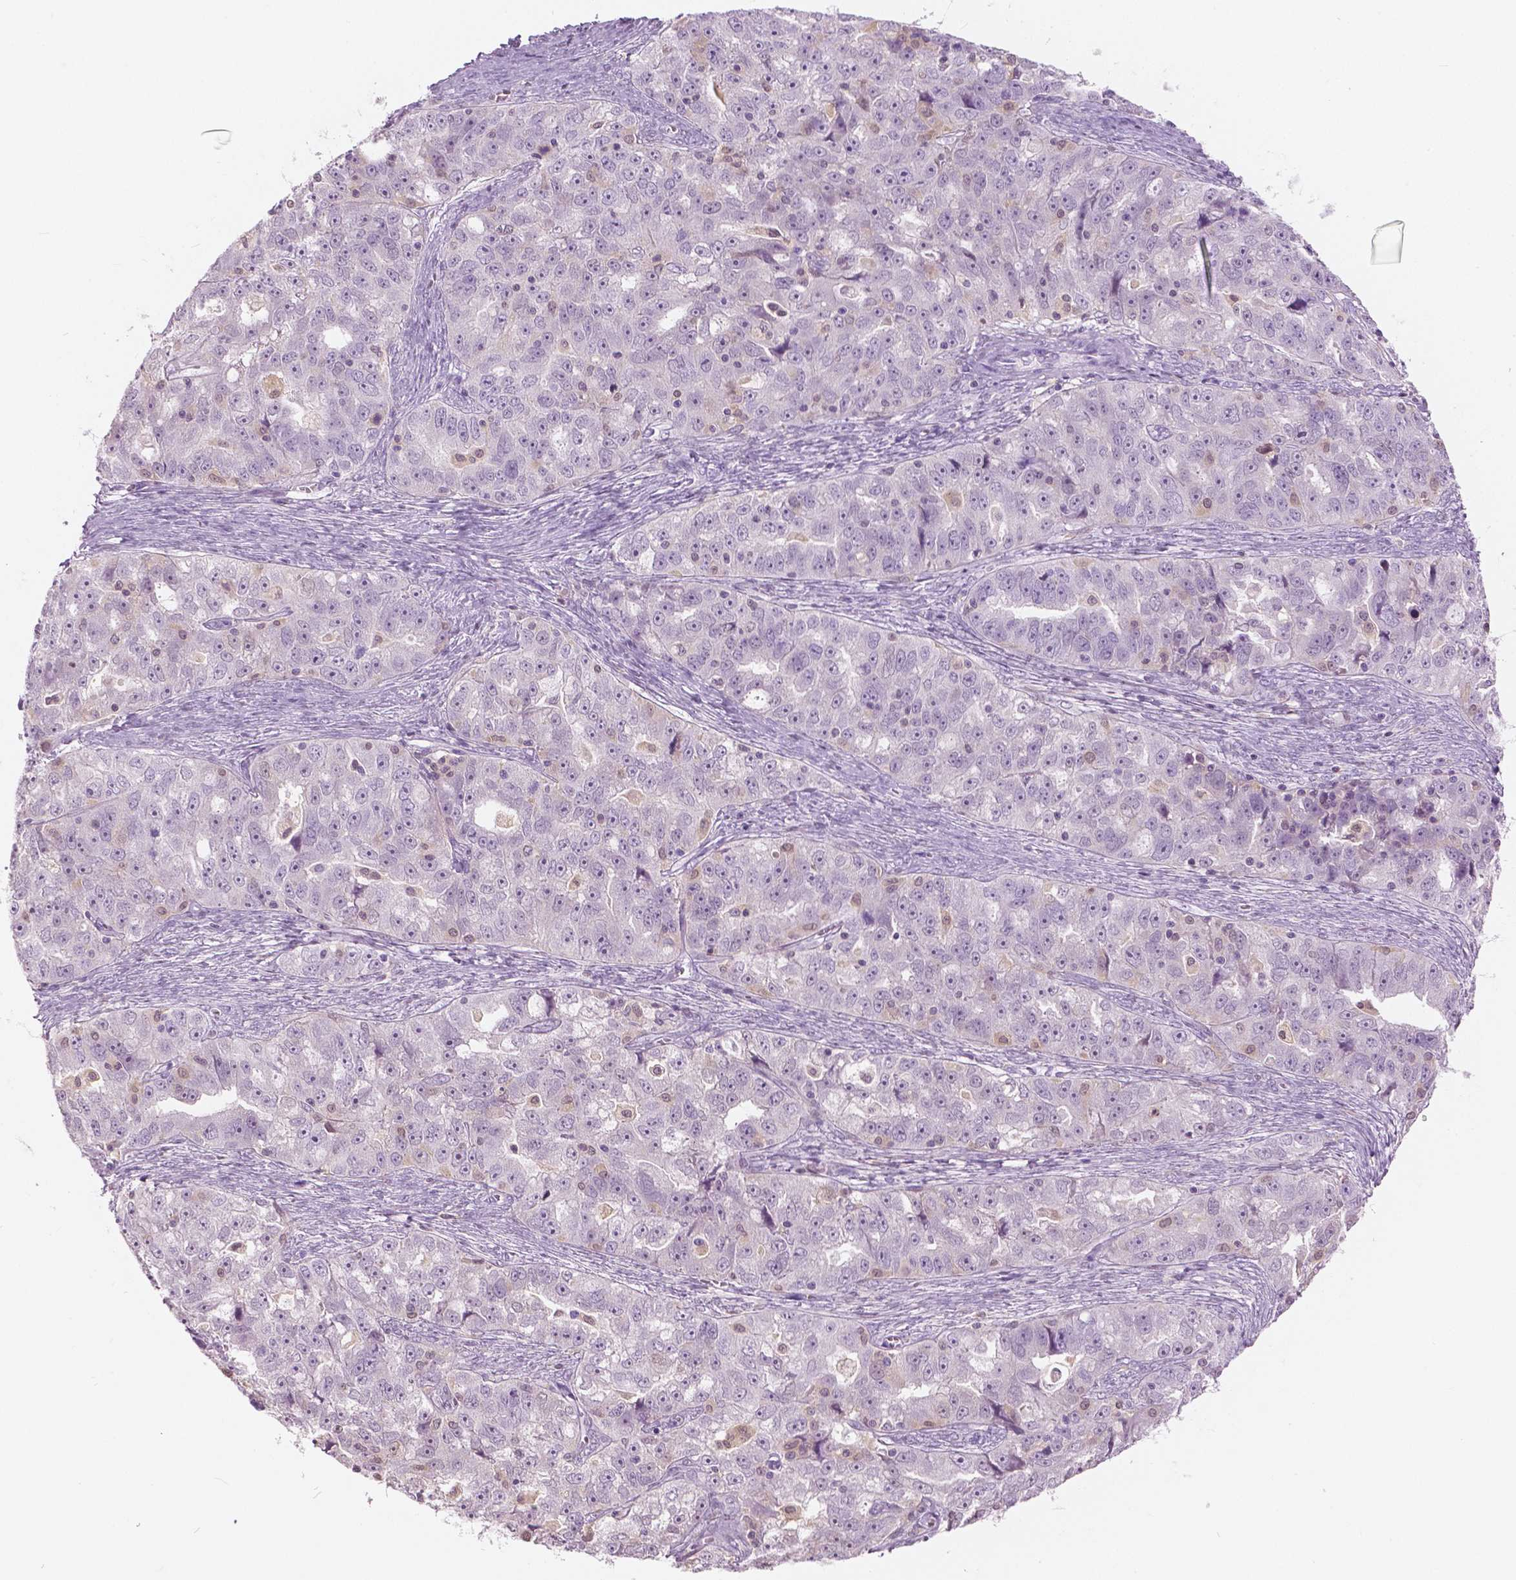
{"staining": {"intensity": "negative", "quantity": "none", "location": "none"}, "tissue": "ovarian cancer", "cell_type": "Tumor cells", "image_type": "cancer", "snomed": [{"axis": "morphology", "description": "Cystadenocarcinoma, serous, NOS"}, {"axis": "topography", "description": "Ovary"}], "caption": "Immunohistochemical staining of serous cystadenocarcinoma (ovarian) displays no significant positivity in tumor cells. (DAB immunohistochemistry (IHC) with hematoxylin counter stain).", "gene": "GALM", "patient": {"sex": "female", "age": 51}}